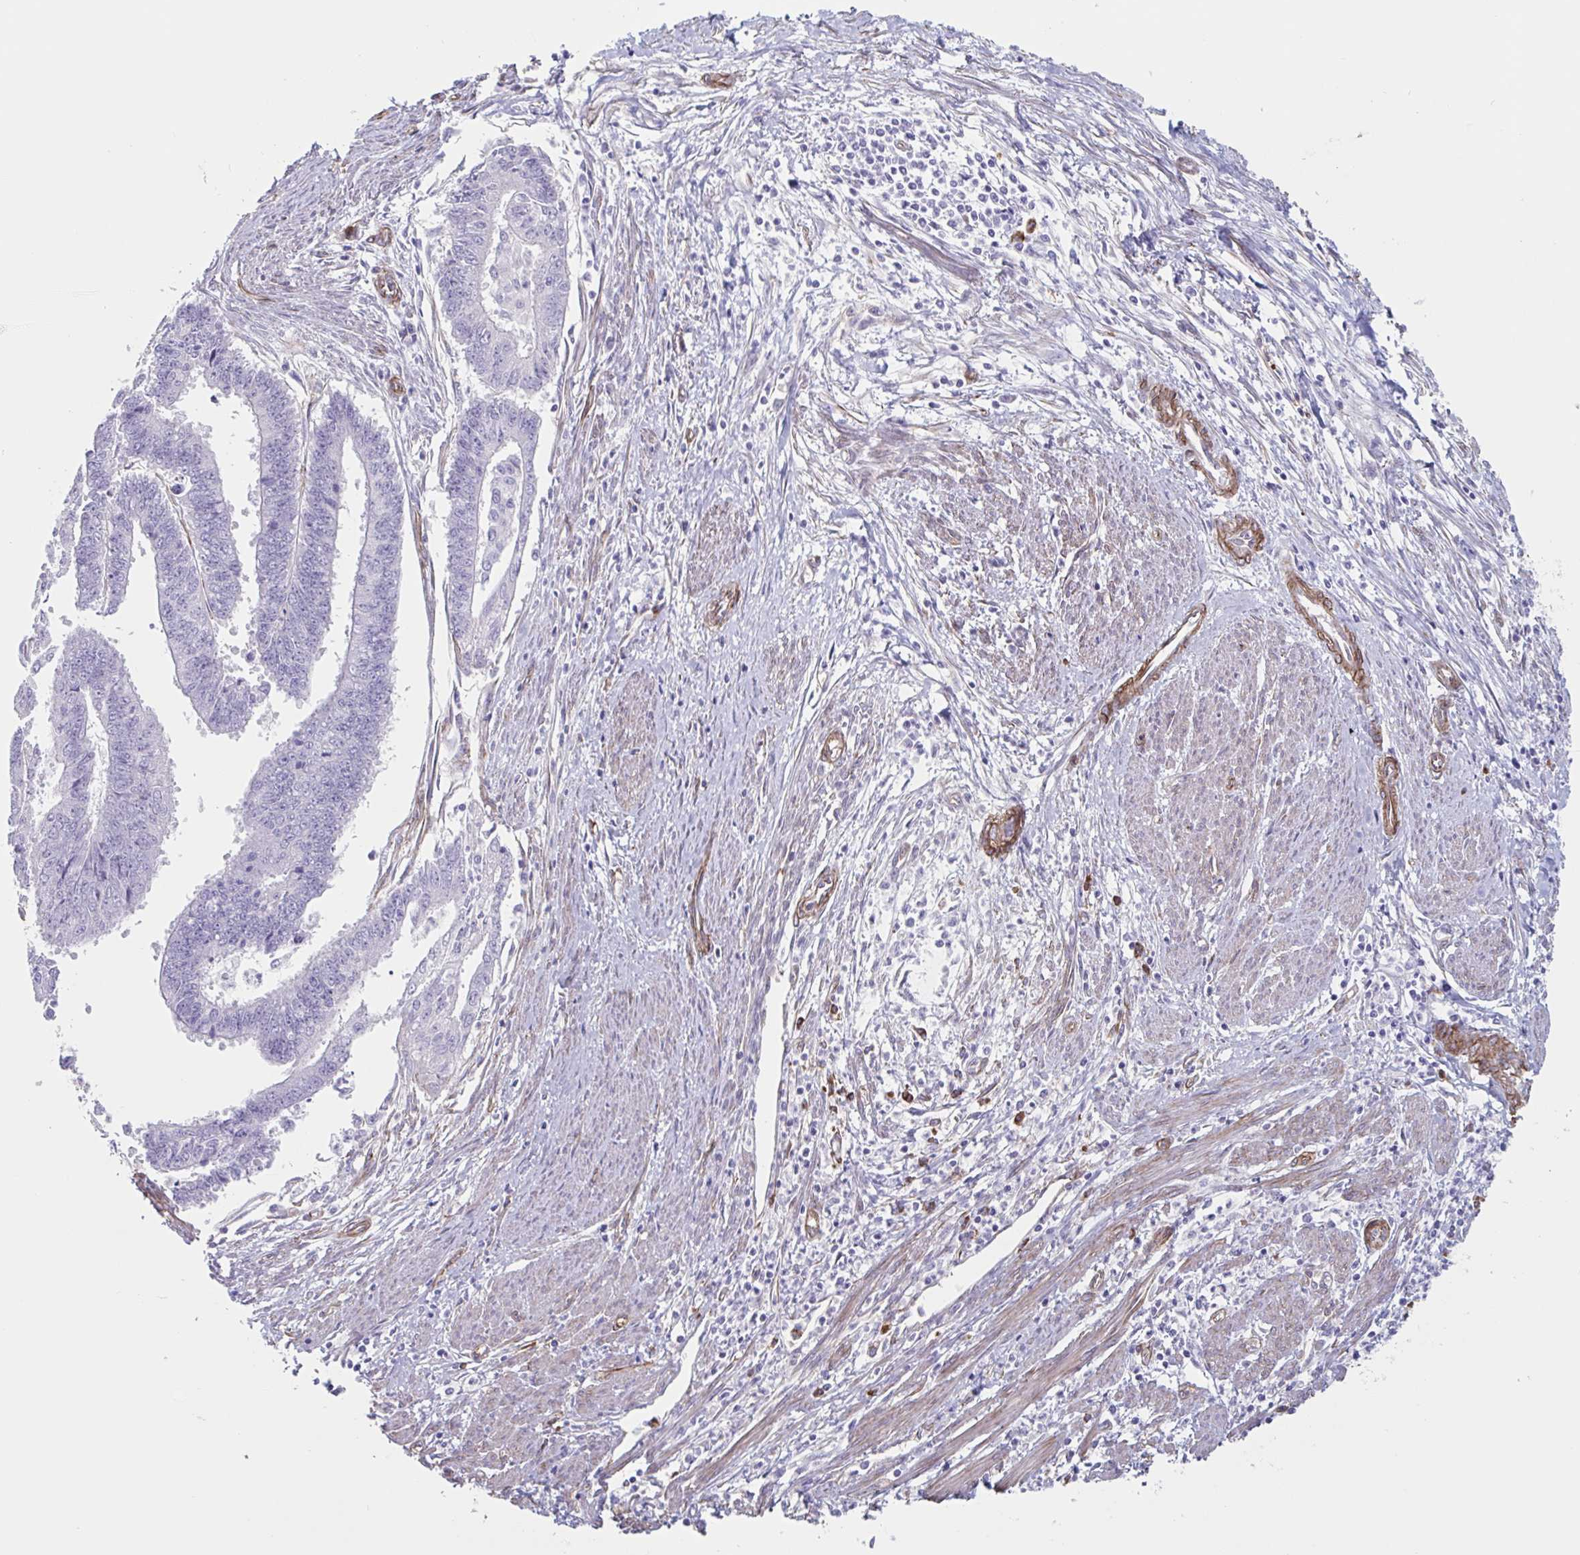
{"staining": {"intensity": "negative", "quantity": "none", "location": "none"}, "tissue": "endometrial cancer", "cell_type": "Tumor cells", "image_type": "cancer", "snomed": [{"axis": "morphology", "description": "Adenocarcinoma, NOS"}, {"axis": "topography", "description": "Endometrium"}], "caption": "A photomicrograph of endometrial adenocarcinoma stained for a protein demonstrates no brown staining in tumor cells. (Stains: DAB (3,3'-diaminobenzidine) IHC with hematoxylin counter stain, Microscopy: brightfield microscopy at high magnification).", "gene": "CITED4", "patient": {"sex": "female", "age": 73}}